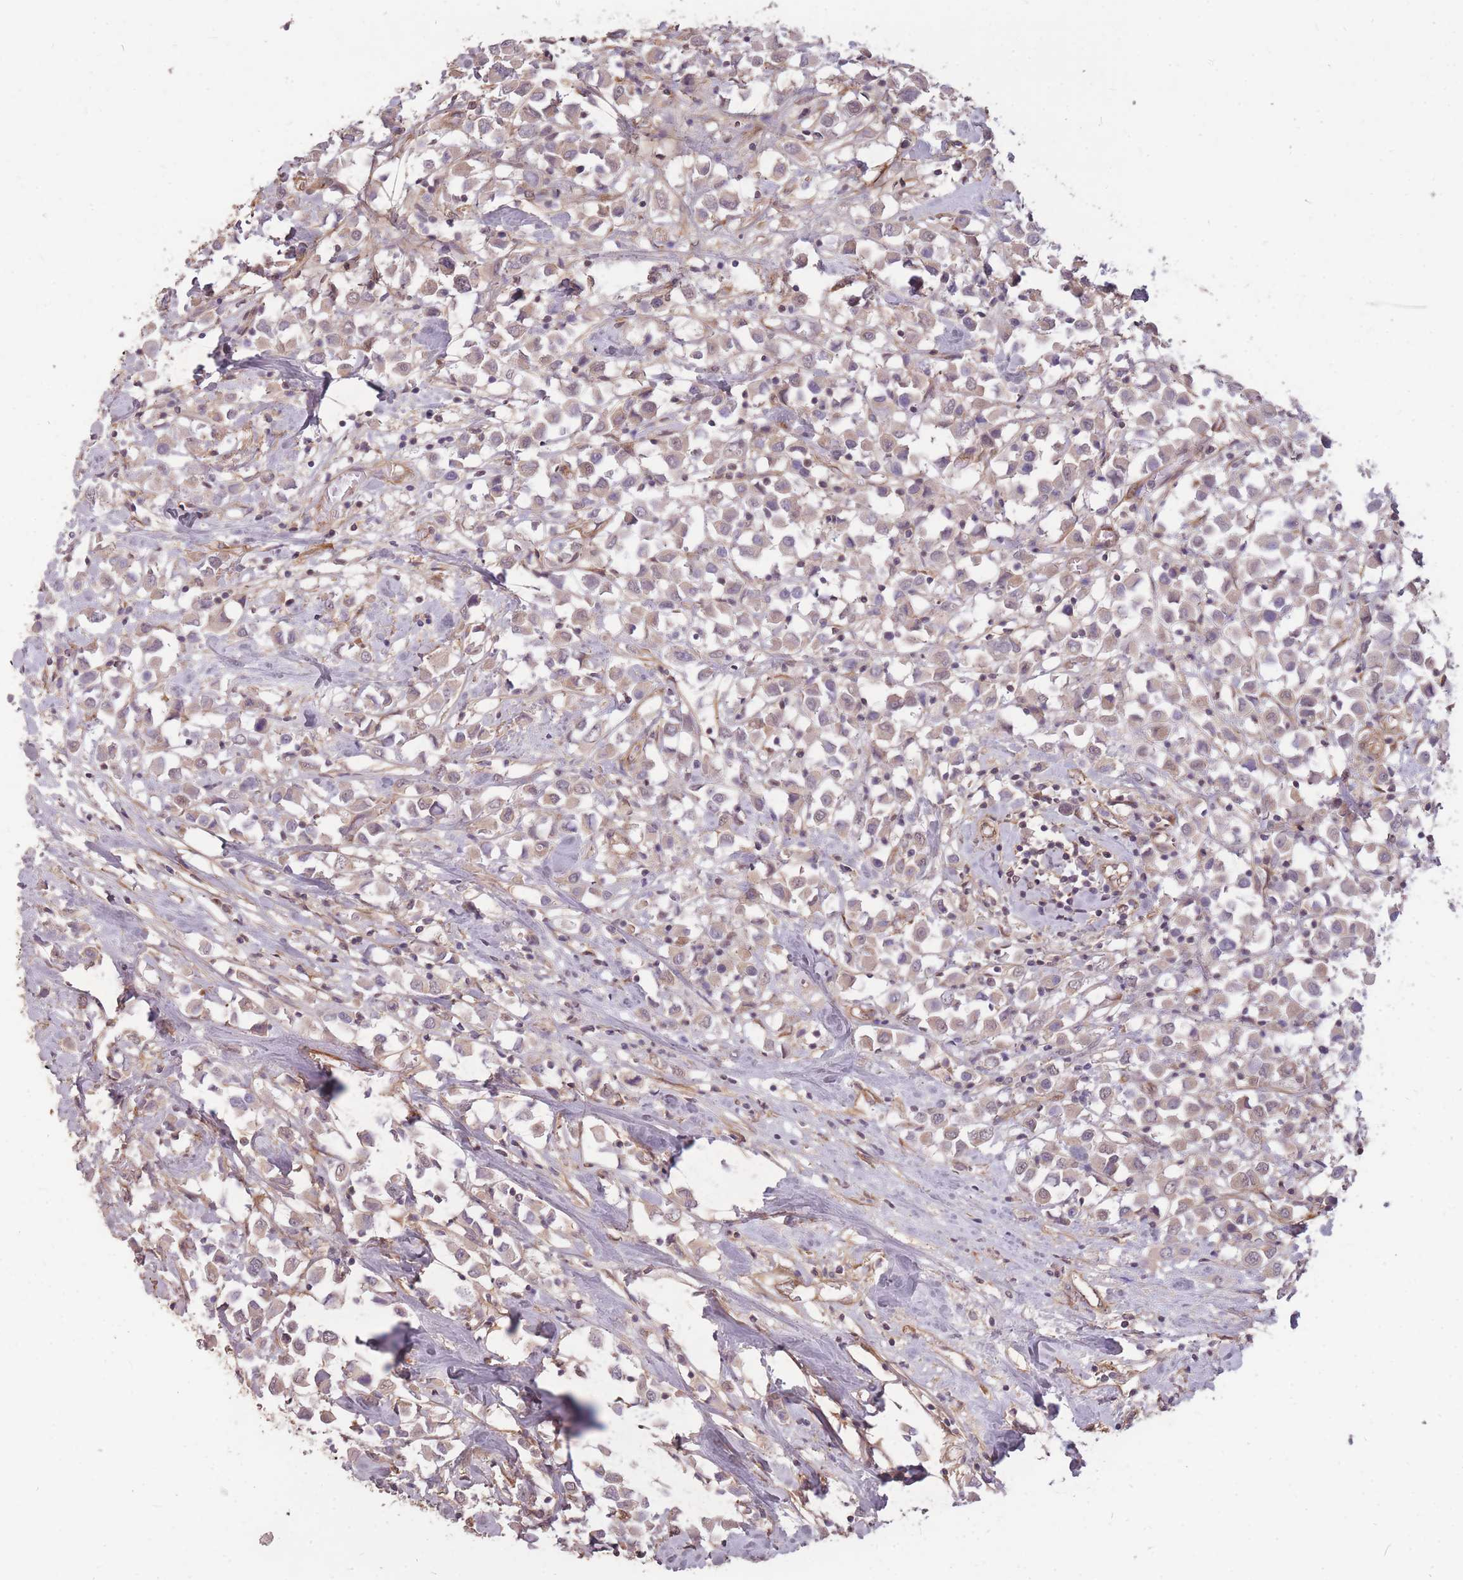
{"staining": {"intensity": "weak", "quantity": ">75%", "location": "cytoplasmic/membranous"}, "tissue": "breast cancer", "cell_type": "Tumor cells", "image_type": "cancer", "snomed": [{"axis": "morphology", "description": "Duct carcinoma"}, {"axis": "topography", "description": "Breast"}], "caption": "Approximately >75% of tumor cells in human breast cancer reveal weak cytoplasmic/membranous protein expression as visualized by brown immunohistochemical staining.", "gene": "DYNC1LI2", "patient": {"sex": "female", "age": 61}}